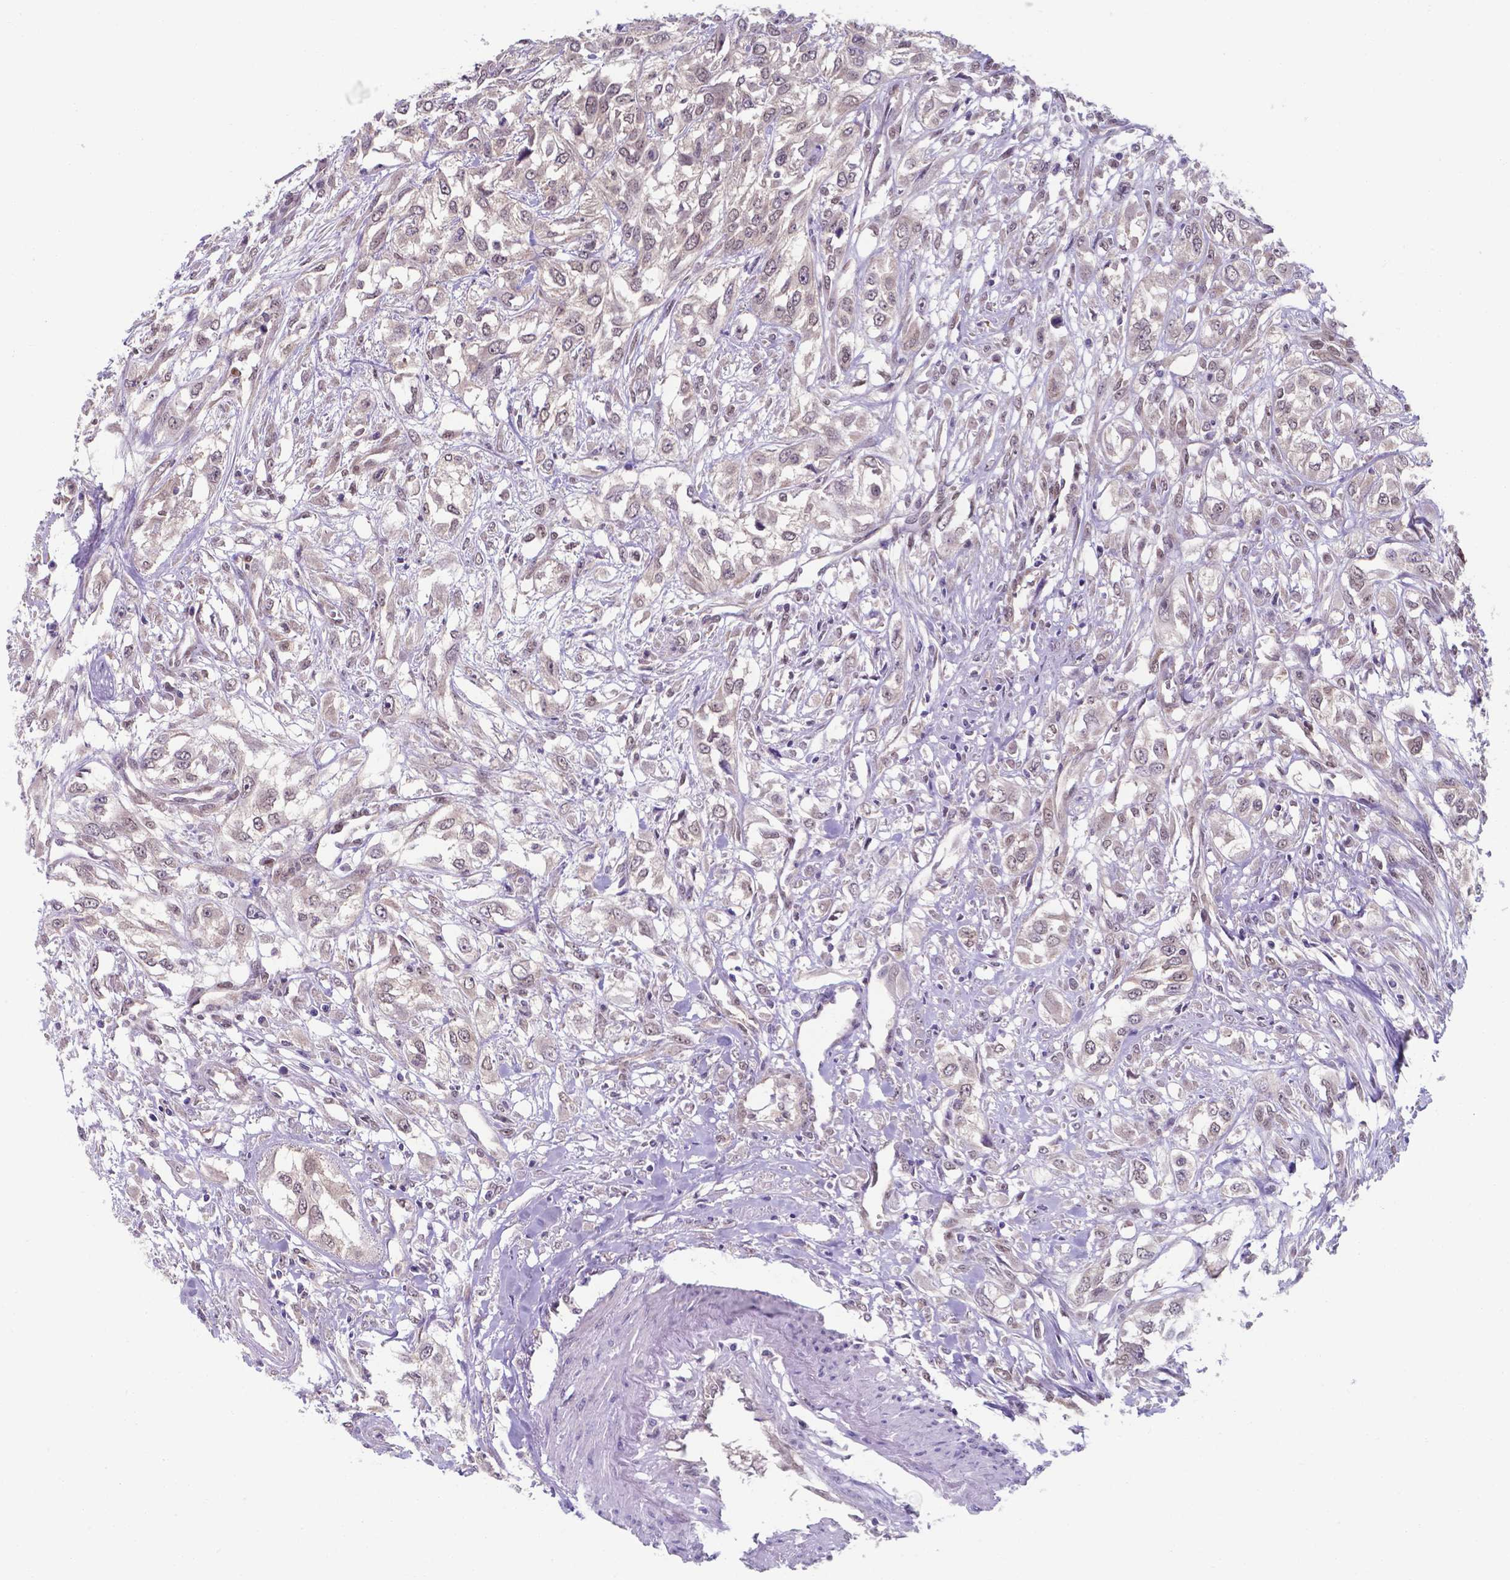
{"staining": {"intensity": "negative", "quantity": "none", "location": "none"}, "tissue": "urothelial cancer", "cell_type": "Tumor cells", "image_type": "cancer", "snomed": [{"axis": "morphology", "description": "Urothelial carcinoma, High grade"}, {"axis": "topography", "description": "Urinary bladder"}], "caption": "An immunohistochemistry micrograph of urothelial cancer is shown. There is no staining in tumor cells of urothelial cancer. (DAB (3,3'-diaminobenzidine) immunohistochemistry (IHC), high magnification).", "gene": "UBE2E2", "patient": {"sex": "male", "age": 67}}